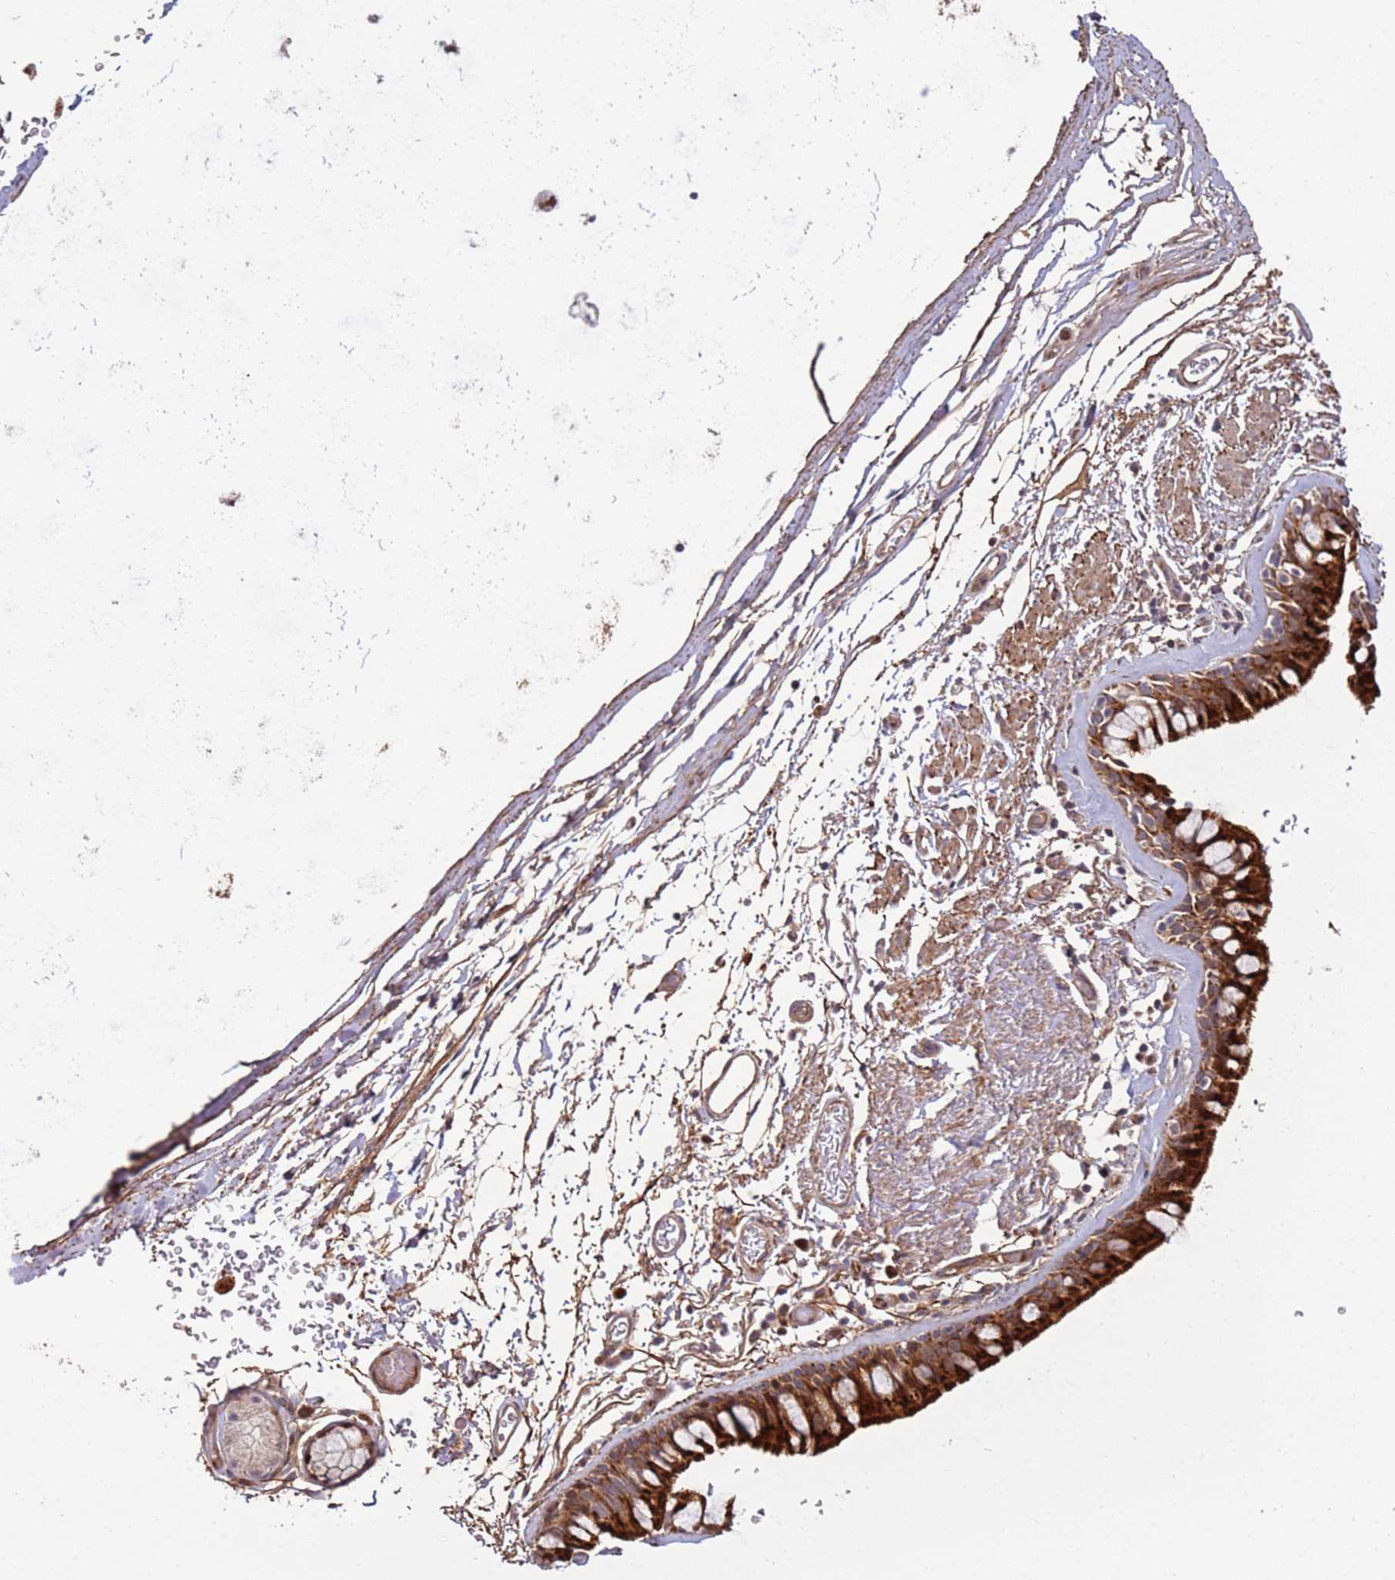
{"staining": {"intensity": "strong", "quantity": ">75%", "location": "cytoplasmic/membranous"}, "tissue": "bronchus", "cell_type": "Respiratory epithelial cells", "image_type": "normal", "snomed": [{"axis": "morphology", "description": "Normal tissue, NOS"}, {"axis": "topography", "description": "Bronchus"}], "caption": "Brown immunohistochemical staining in unremarkable bronchus displays strong cytoplasmic/membranous expression in about >75% of respiratory epithelial cells. (brown staining indicates protein expression, while blue staining denotes nuclei).", "gene": "RHBDL1", "patient": {"sex": "male", "age": 65}}